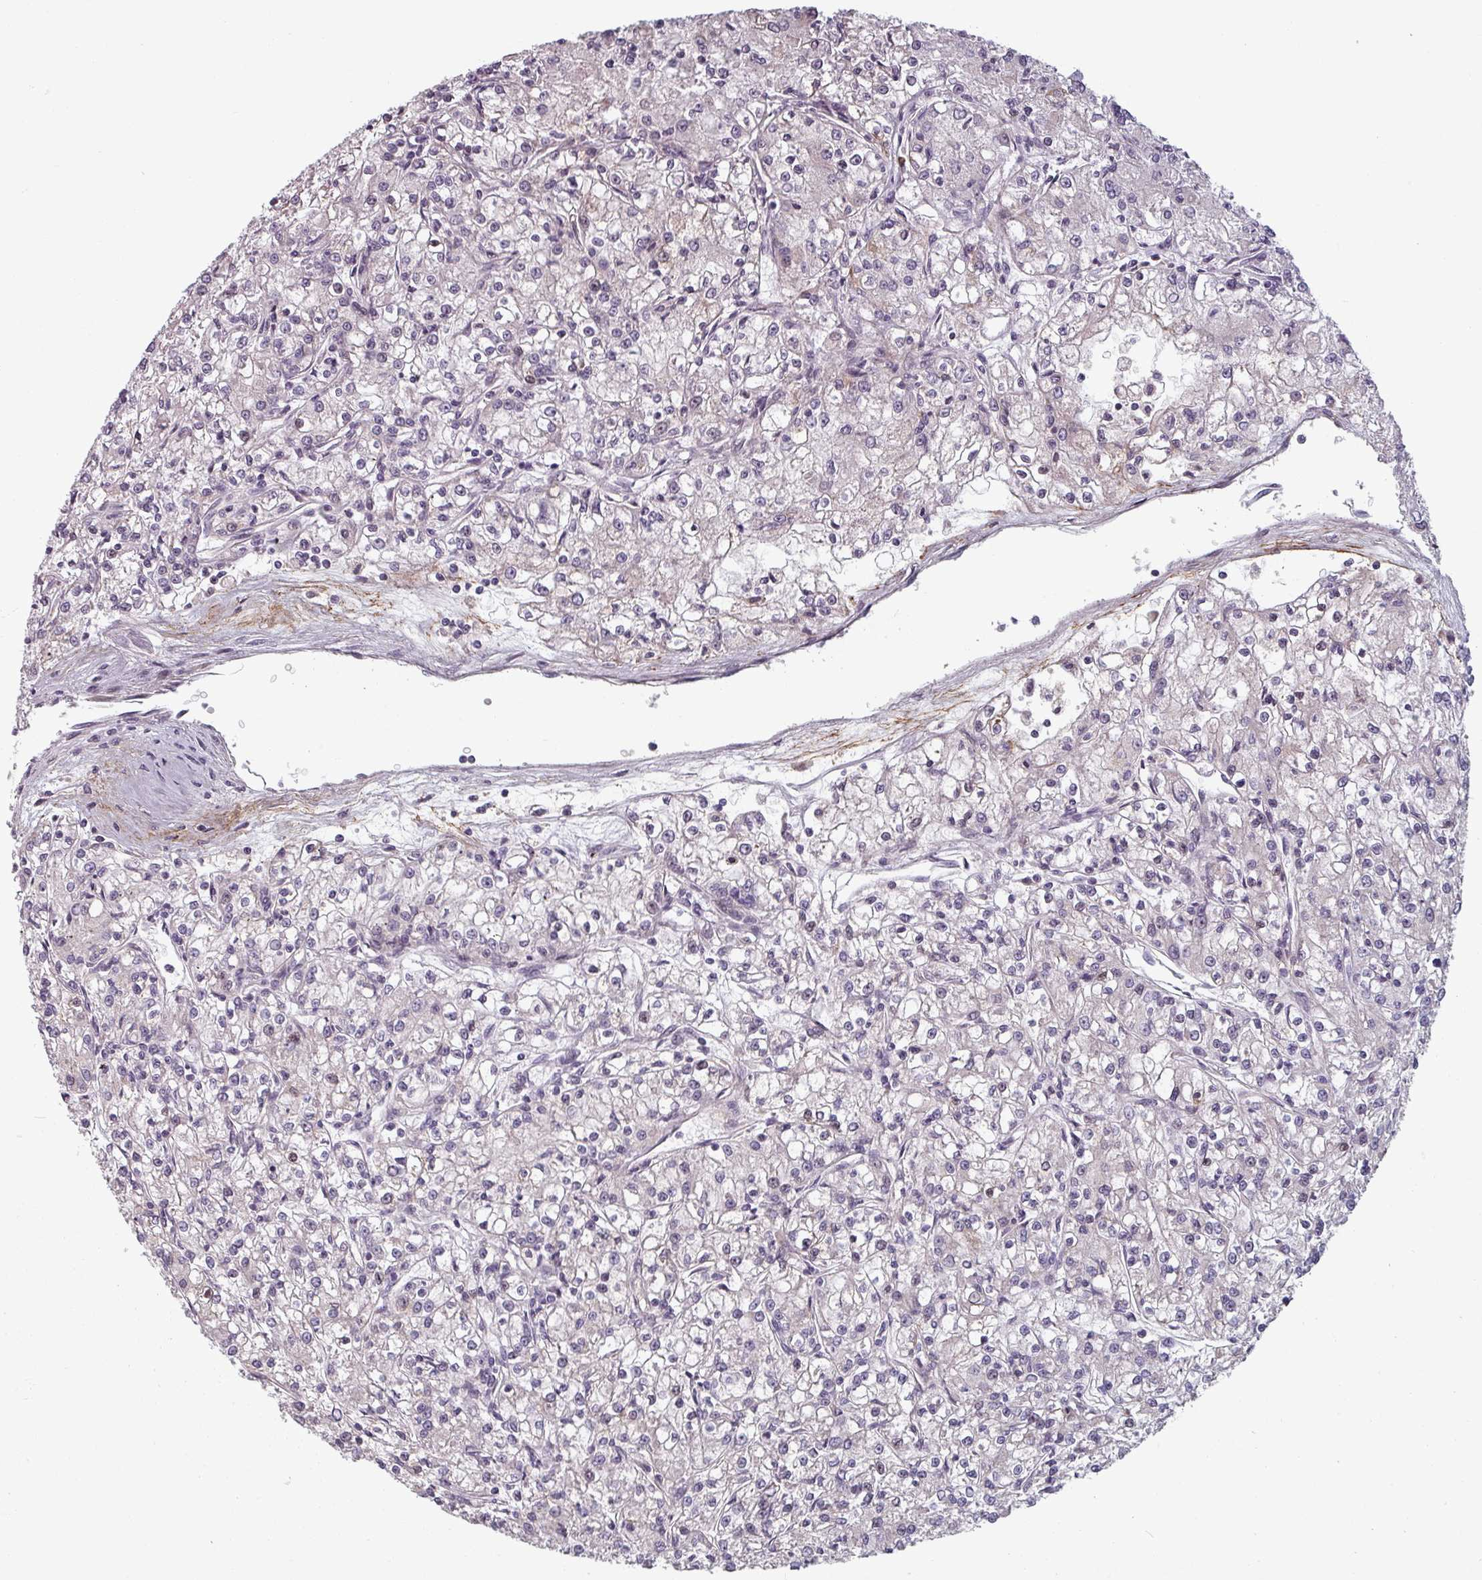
{"staining": {"intensity": "negative", "quantity": "none", "location": "none"}, "tissue": "renal cancer", "cell_type": "Tumor cells", "image_type": "cancer", "snomed": [{"axis": "morphology", "description": "Adenocarcinoma, NOS"}, {"axis": "topography", "description": "Kidney"}], "caption": "A high-resolution micrograph shows immunohistochemistry staining of renal adenocarcinoma, which exhibits no significant positivity in tumor cells. Nuclei are stained in blue.", "gene": "CYB5RL", "patient": {"sex": "female", "age": 59}}